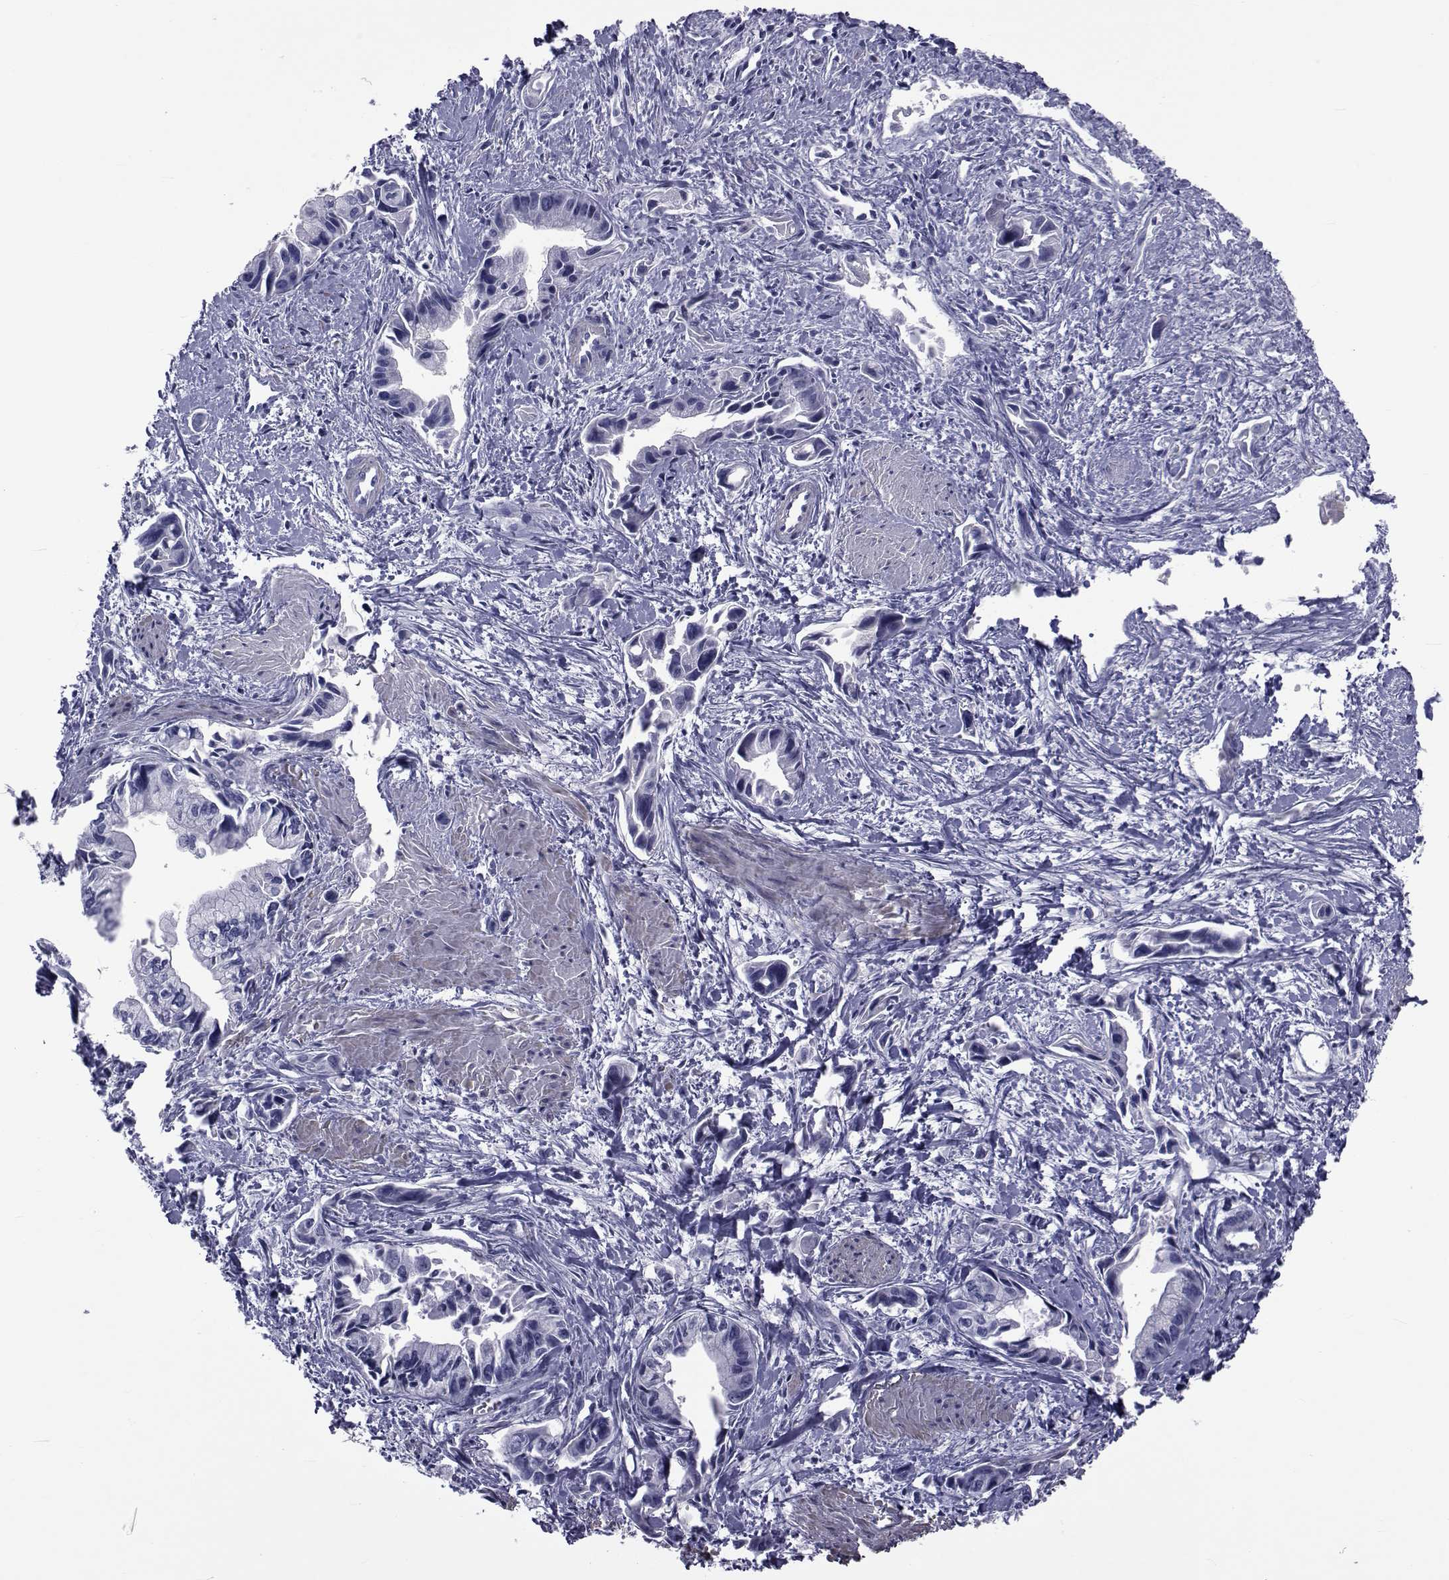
{"staining": {"intensity": "negative", "quantity": "none", "location": "none"}, "tissue": "pancreatic cancer", "cell_type": "Tumor cells", "image_type": "cancer", "snomed": [{"axis": "morphology", "description": "Adenocarcinoma, NOS"}, {"axis": "topography", "description": "Pancreas"}], "caption": "Tumor cells are negative for brown protein staining in adenocarcinoma (pancreatic).", "gene": "GKAP1", "patient": {"sex": "female", "age": 61}}